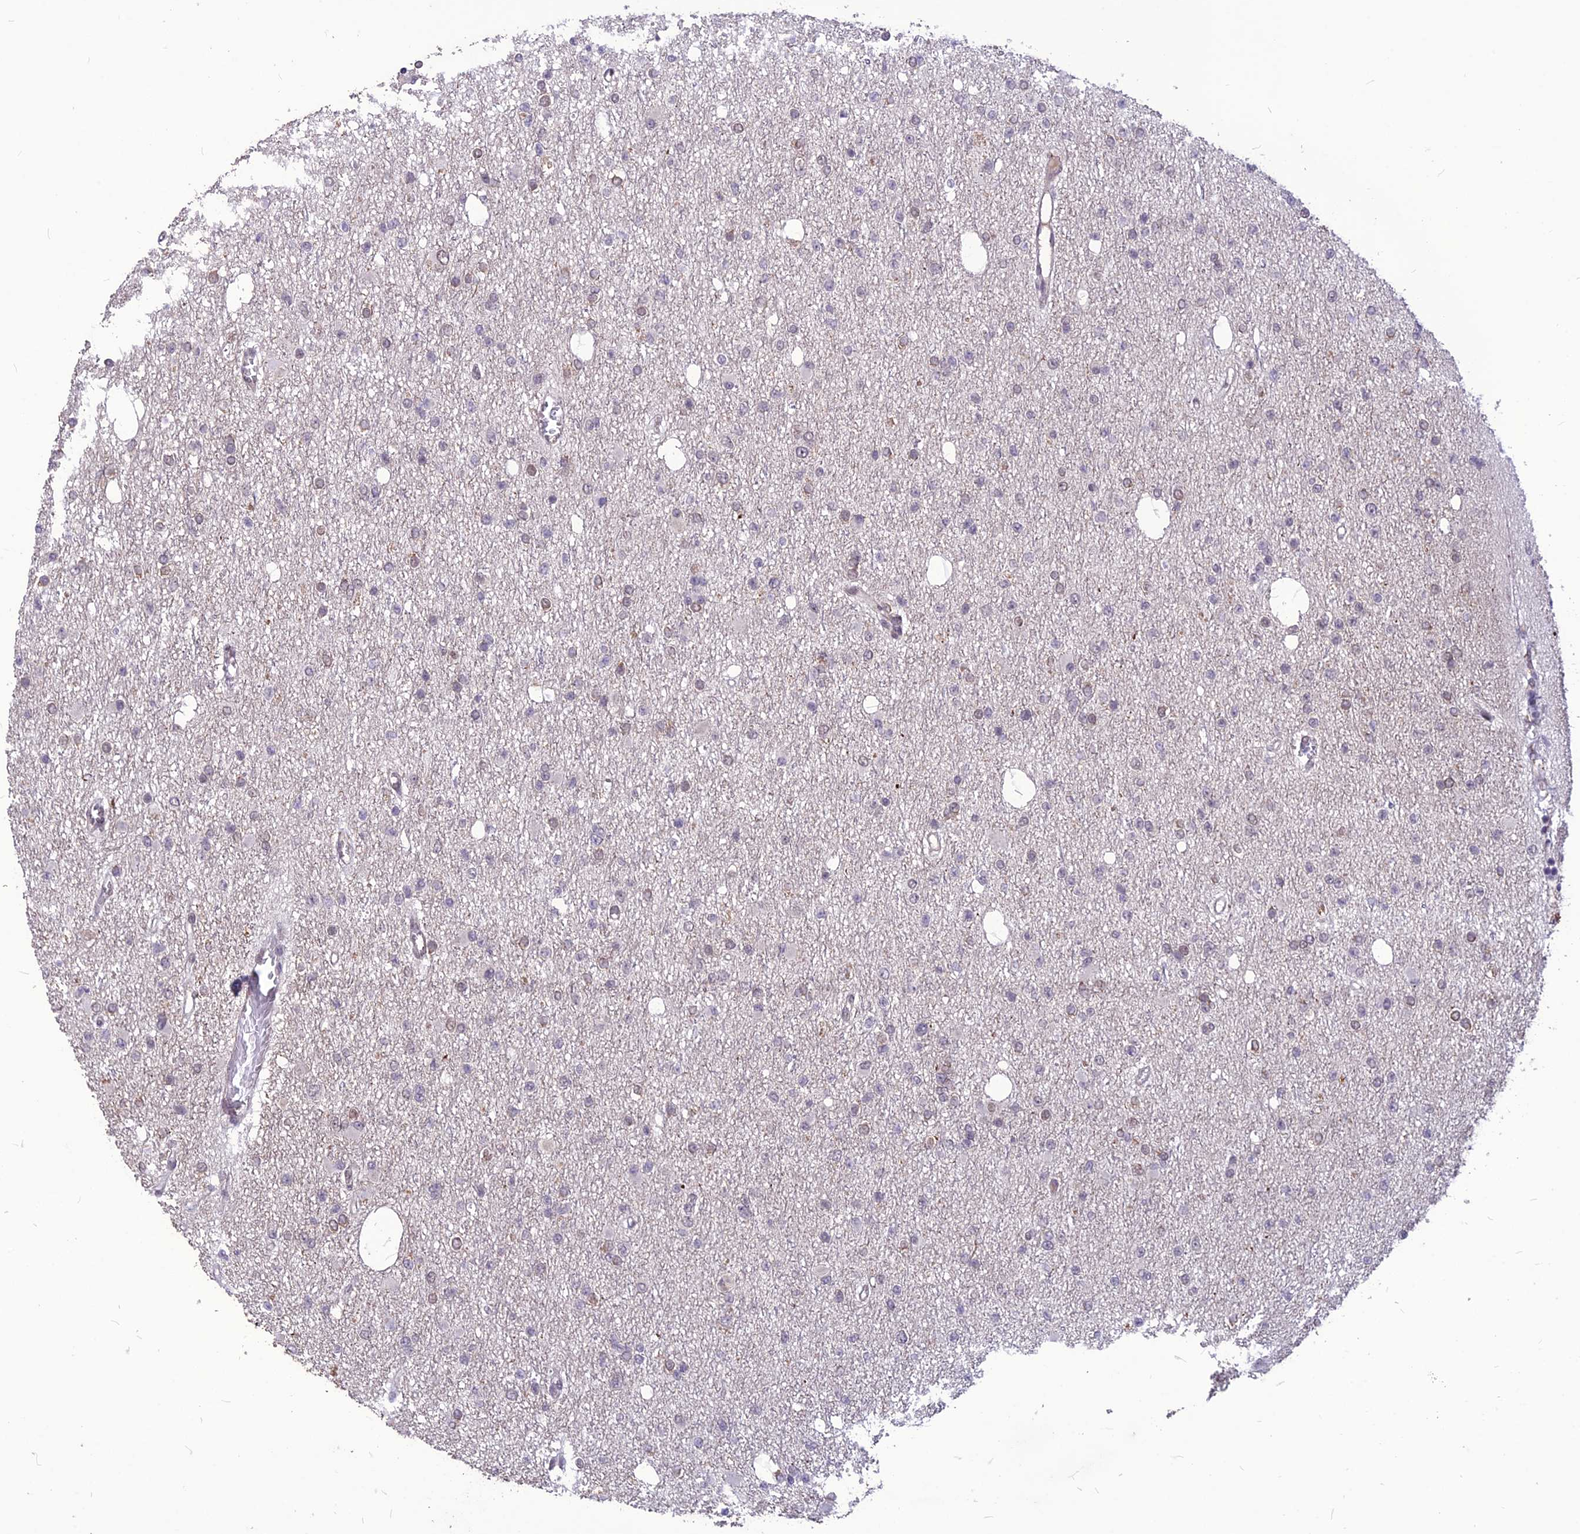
{"staining": {"intensity": "negative", "quantity": "none", "location": "none"}, "tissue": "glioma", "cell_type": "Tumor cells", "image_type": "cancer", "snomed": [{"axis": "morphology", "description": "Glioma, malignant, Low grade"}, {"axis": "topography", "description": "Brain"}], "caption": "The immunohistochemistry micrograph has no significant positivity in tumor cells of malignant glioma (low-grade) tissue.", "gene": "DIS3", "patient": {"sex": "female", "age": 22}}